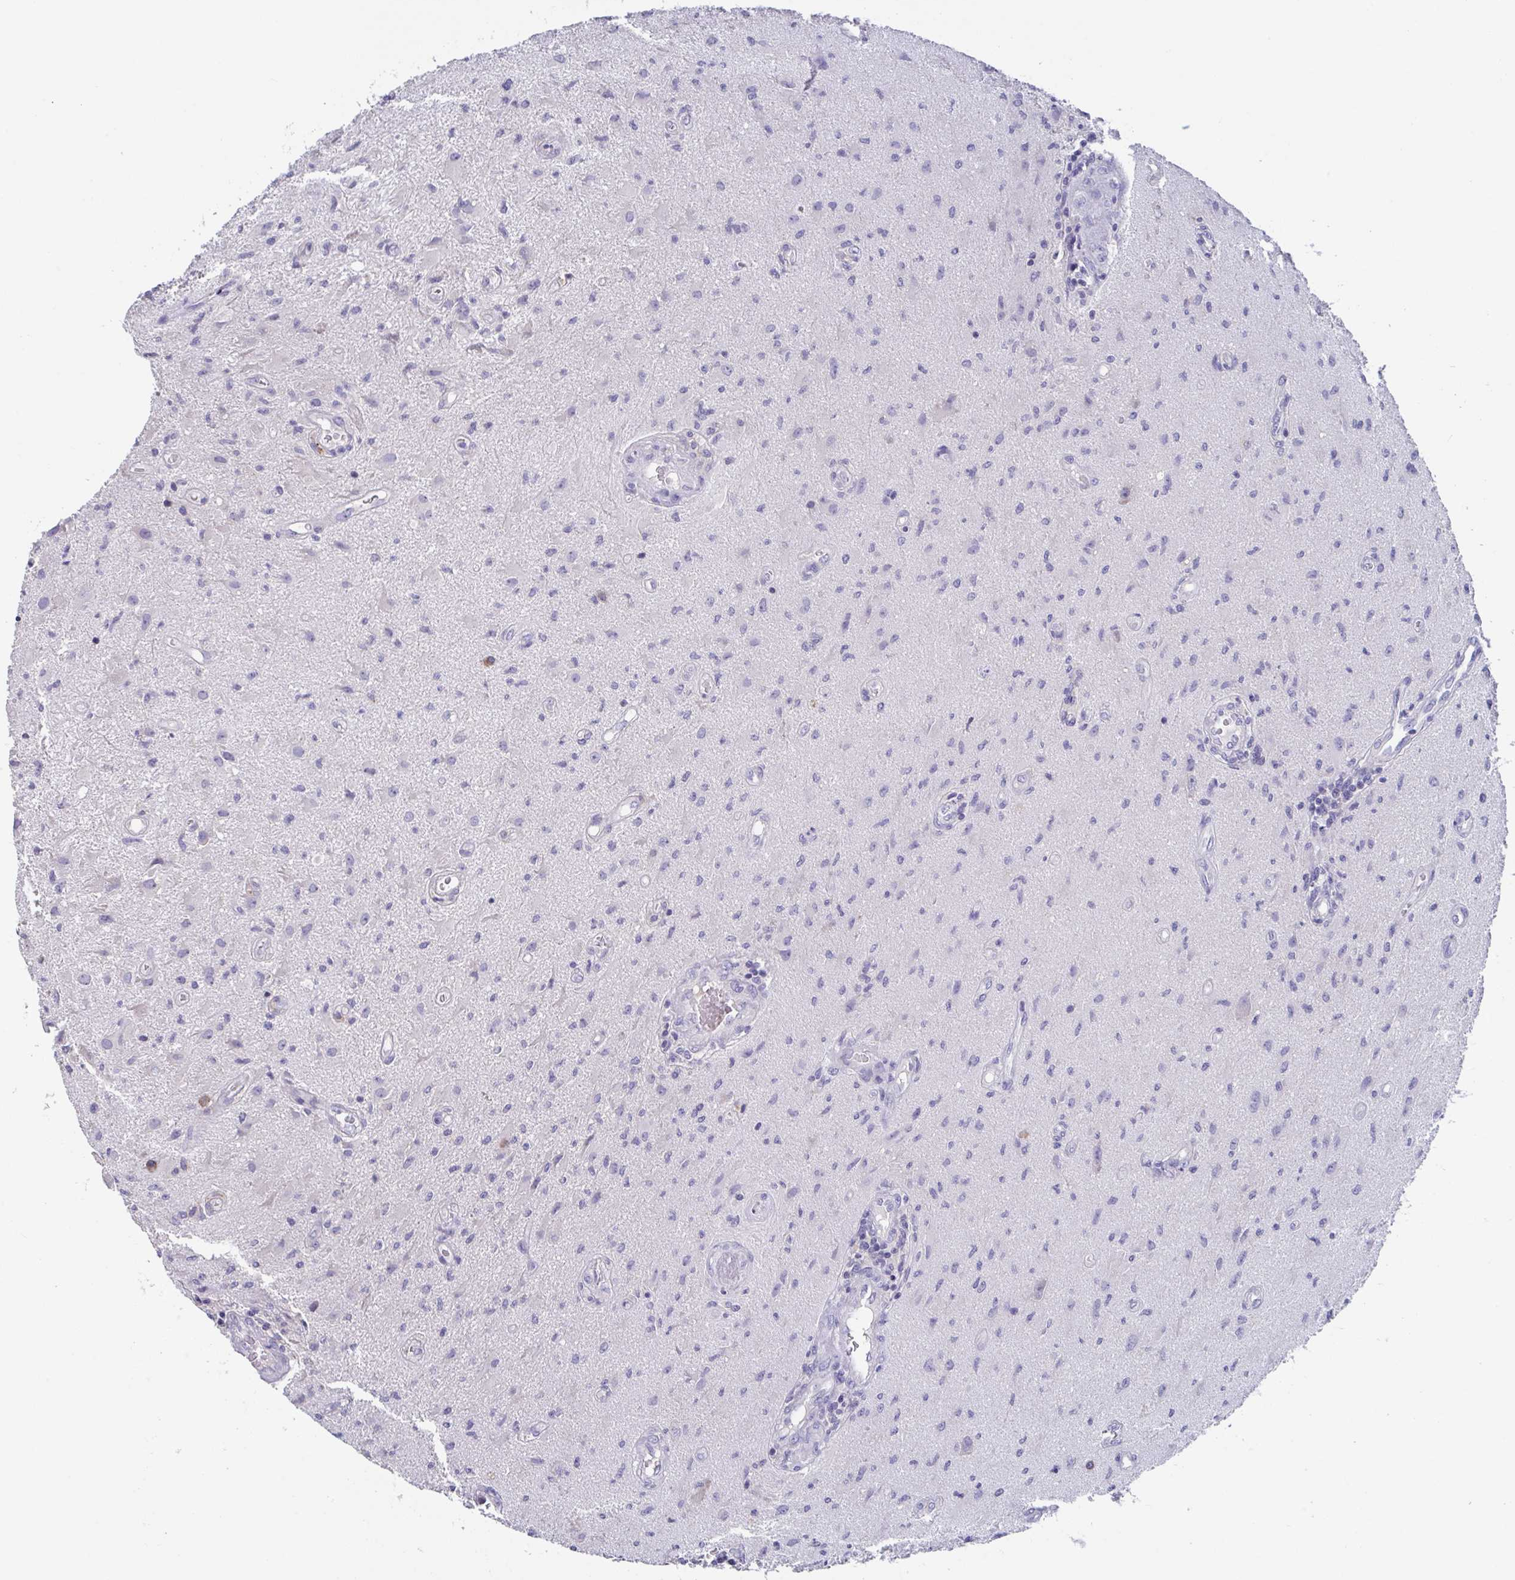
{"staining": {"intensity": "negative", "quantity": "none", "location": "none"}, "tissue": "glioma", "cell_type": "Tumor cells", "image_type": "cancer", "snomed": [{"axis": "morphology", "description": "Glioma, malignant, High grade"}, {"axis": "topography", "description": "Brain"}], "caption": "Tumor cells show no significant expression in glioma. (DAB (3,3'-diaminobenzidine) IHC with hematoxylin counter stain).", "gene": "LRRC58", "patient": {"sex": "male", "age": 67}}